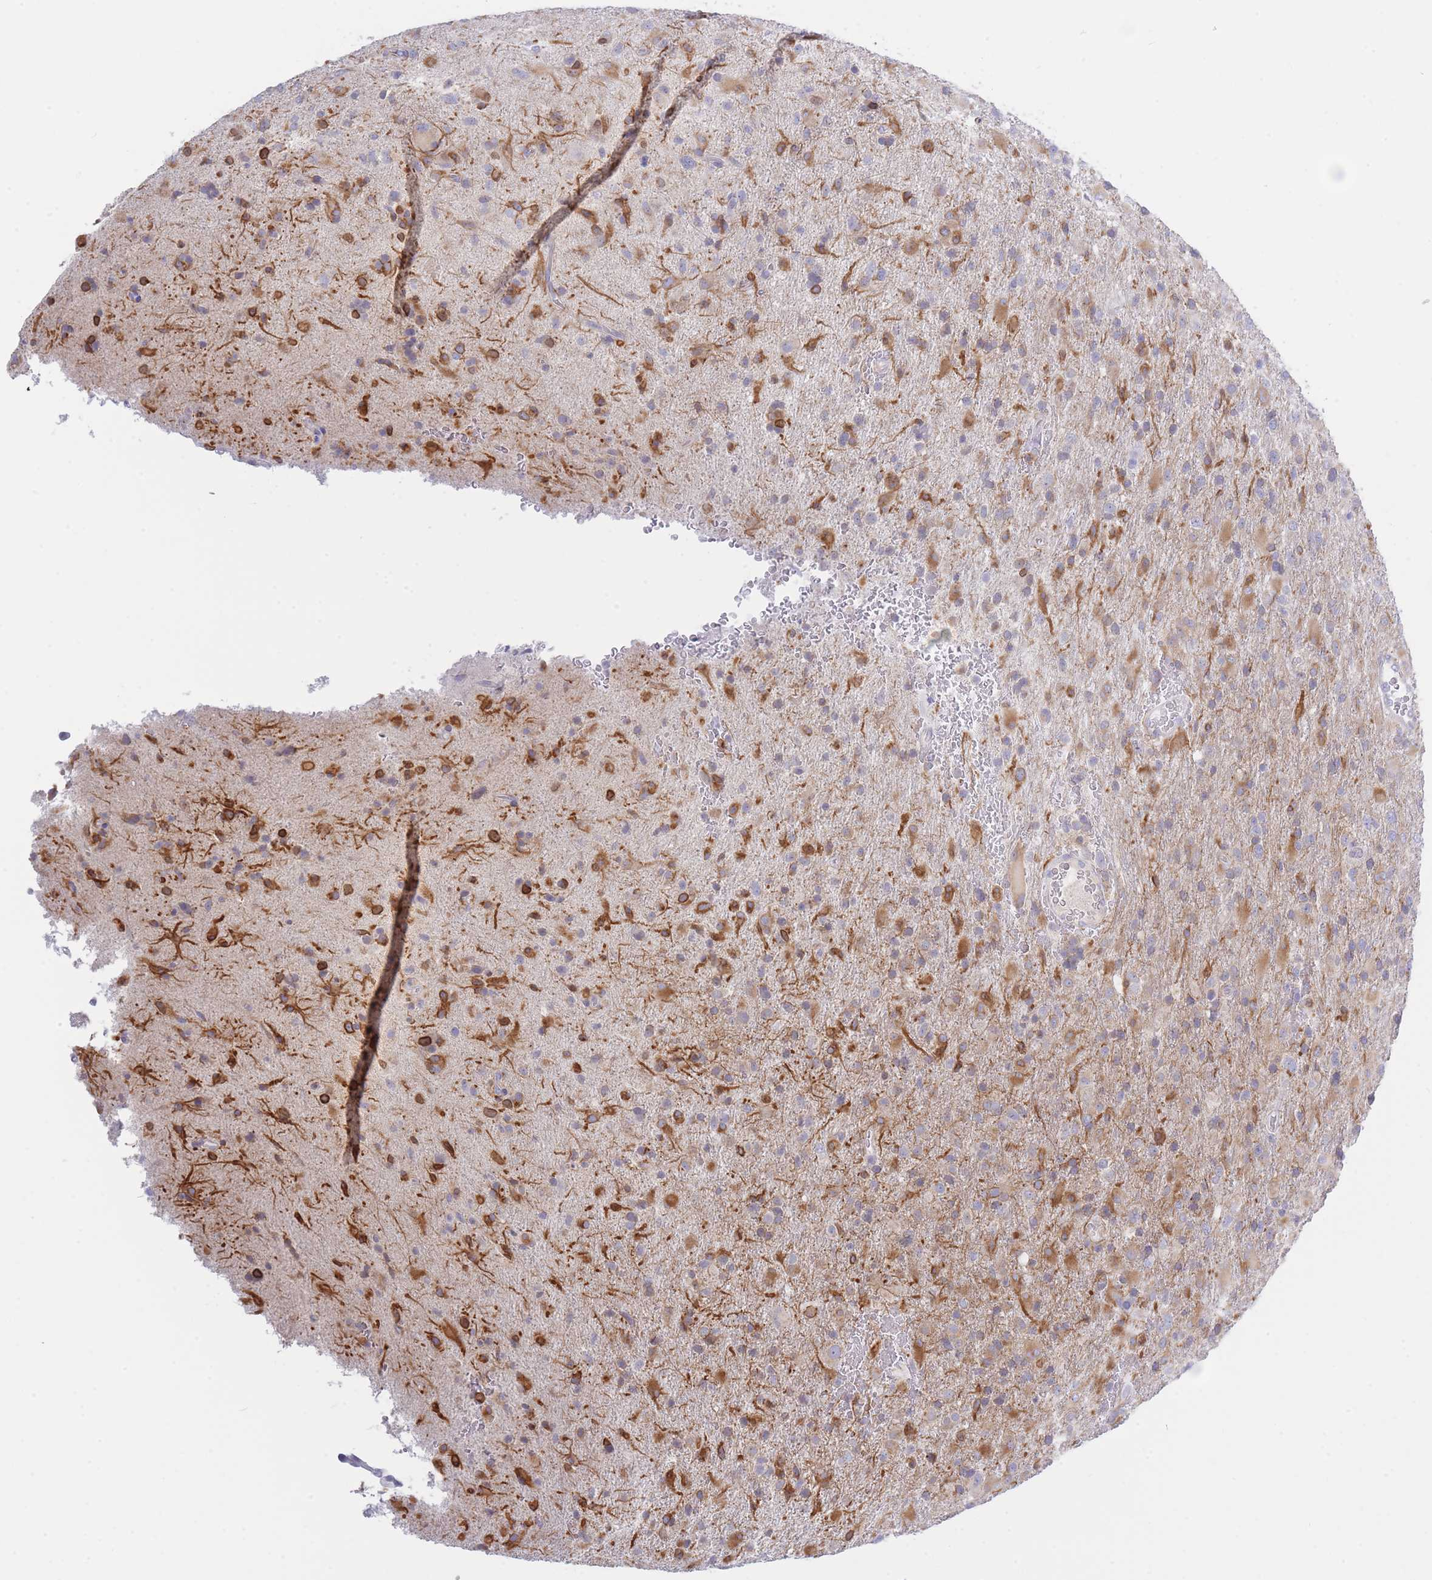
{"staining": {"intensity": "moderate", "quantity": "25%-75%", "location": "cytoplasmic/membranous"}, "tissue": "glioma", "cell_type": "Tumor cells", "image_type": "cancer", "snomed": [{"axis": "morphology", "description": "Glioma, malignant, Low grade"}, {"axis": "topography", "description": "Brain"}], "caption": "The micrograph reveals immunohistochemical staining of glioma. There is moderate cytoplasmic/membranous expression is seen in approximately 25%-75% of tumor cells.", "gene": "NANP", "patient": {"sex": "male", "age": 65}}